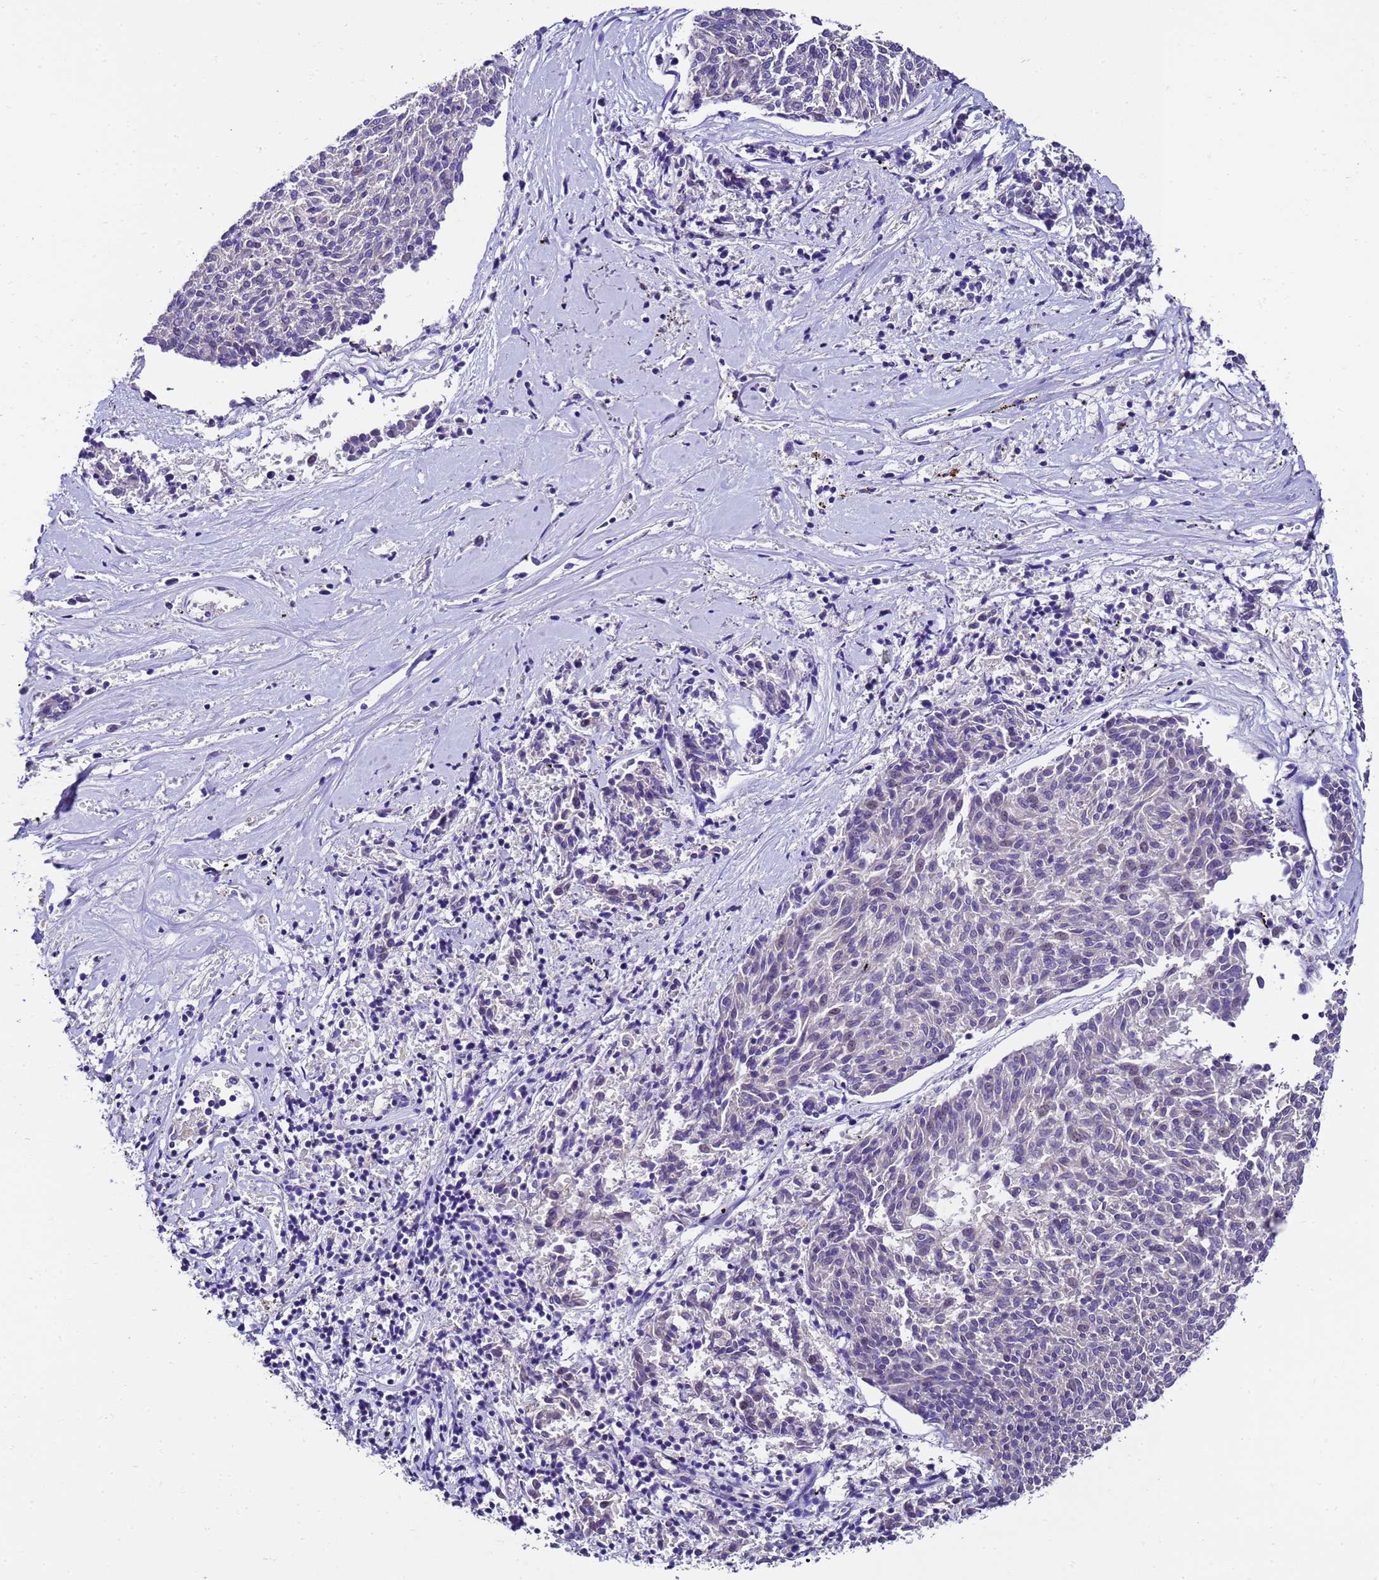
{"staining": {"intensity": "negative", "quantity": "none", "location": "none"}, "tissue": "melanoma", "cell_type": "Tumor cells", "image_type": "cancer", "snomed": [{"axis": "morphology", "description": "Malignant melanoma, NOS"}, {"axis": "topography", "description": "Skin"}], "caption": "DAB (3,3'-diaminobenzidine) immunohistochemical staining of human malignant melanoma displays no significant staining in tumor cells. (Stains: DAB immunohistochemistry (IHC) with hematoxylin counter stain, Microscopy: brightfield microscopy at high magnification).", "gene": "UGT2A1", "patient": {"sex": "female", "age": 72}}